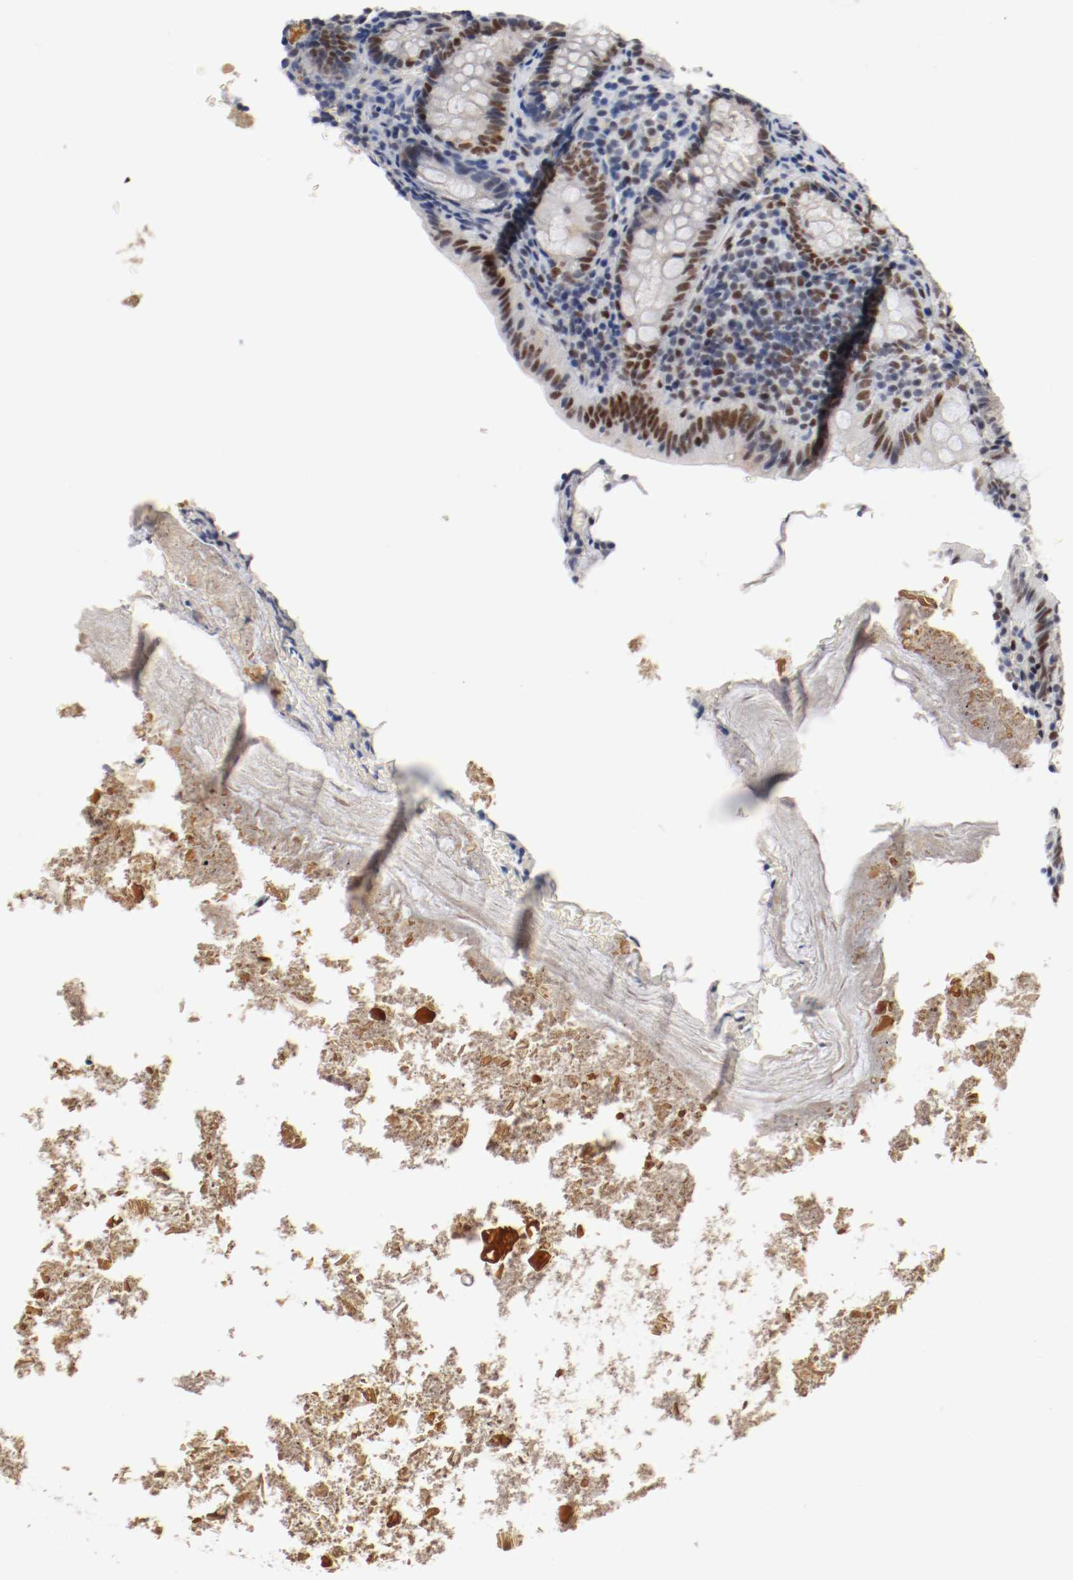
{"staining": {"intensity": "moderate", "quantity": ">75%", "location": "nuclear"}, "tissue": "appendix", "cell_type": "Glandular cells", "image_type": "normal", "snomed": [{"axis": "morphology", "description": "Normal tissue, NOS"}, {"axis": "topography", "description": "Appendix"}], "caption": "Human appendix stained for a protein (brown) shows moderate nuclear positive expression in approximately >75% of glandular cells.", "gene": "ARNT", "patient": {"sex": "female", "age": 10}}